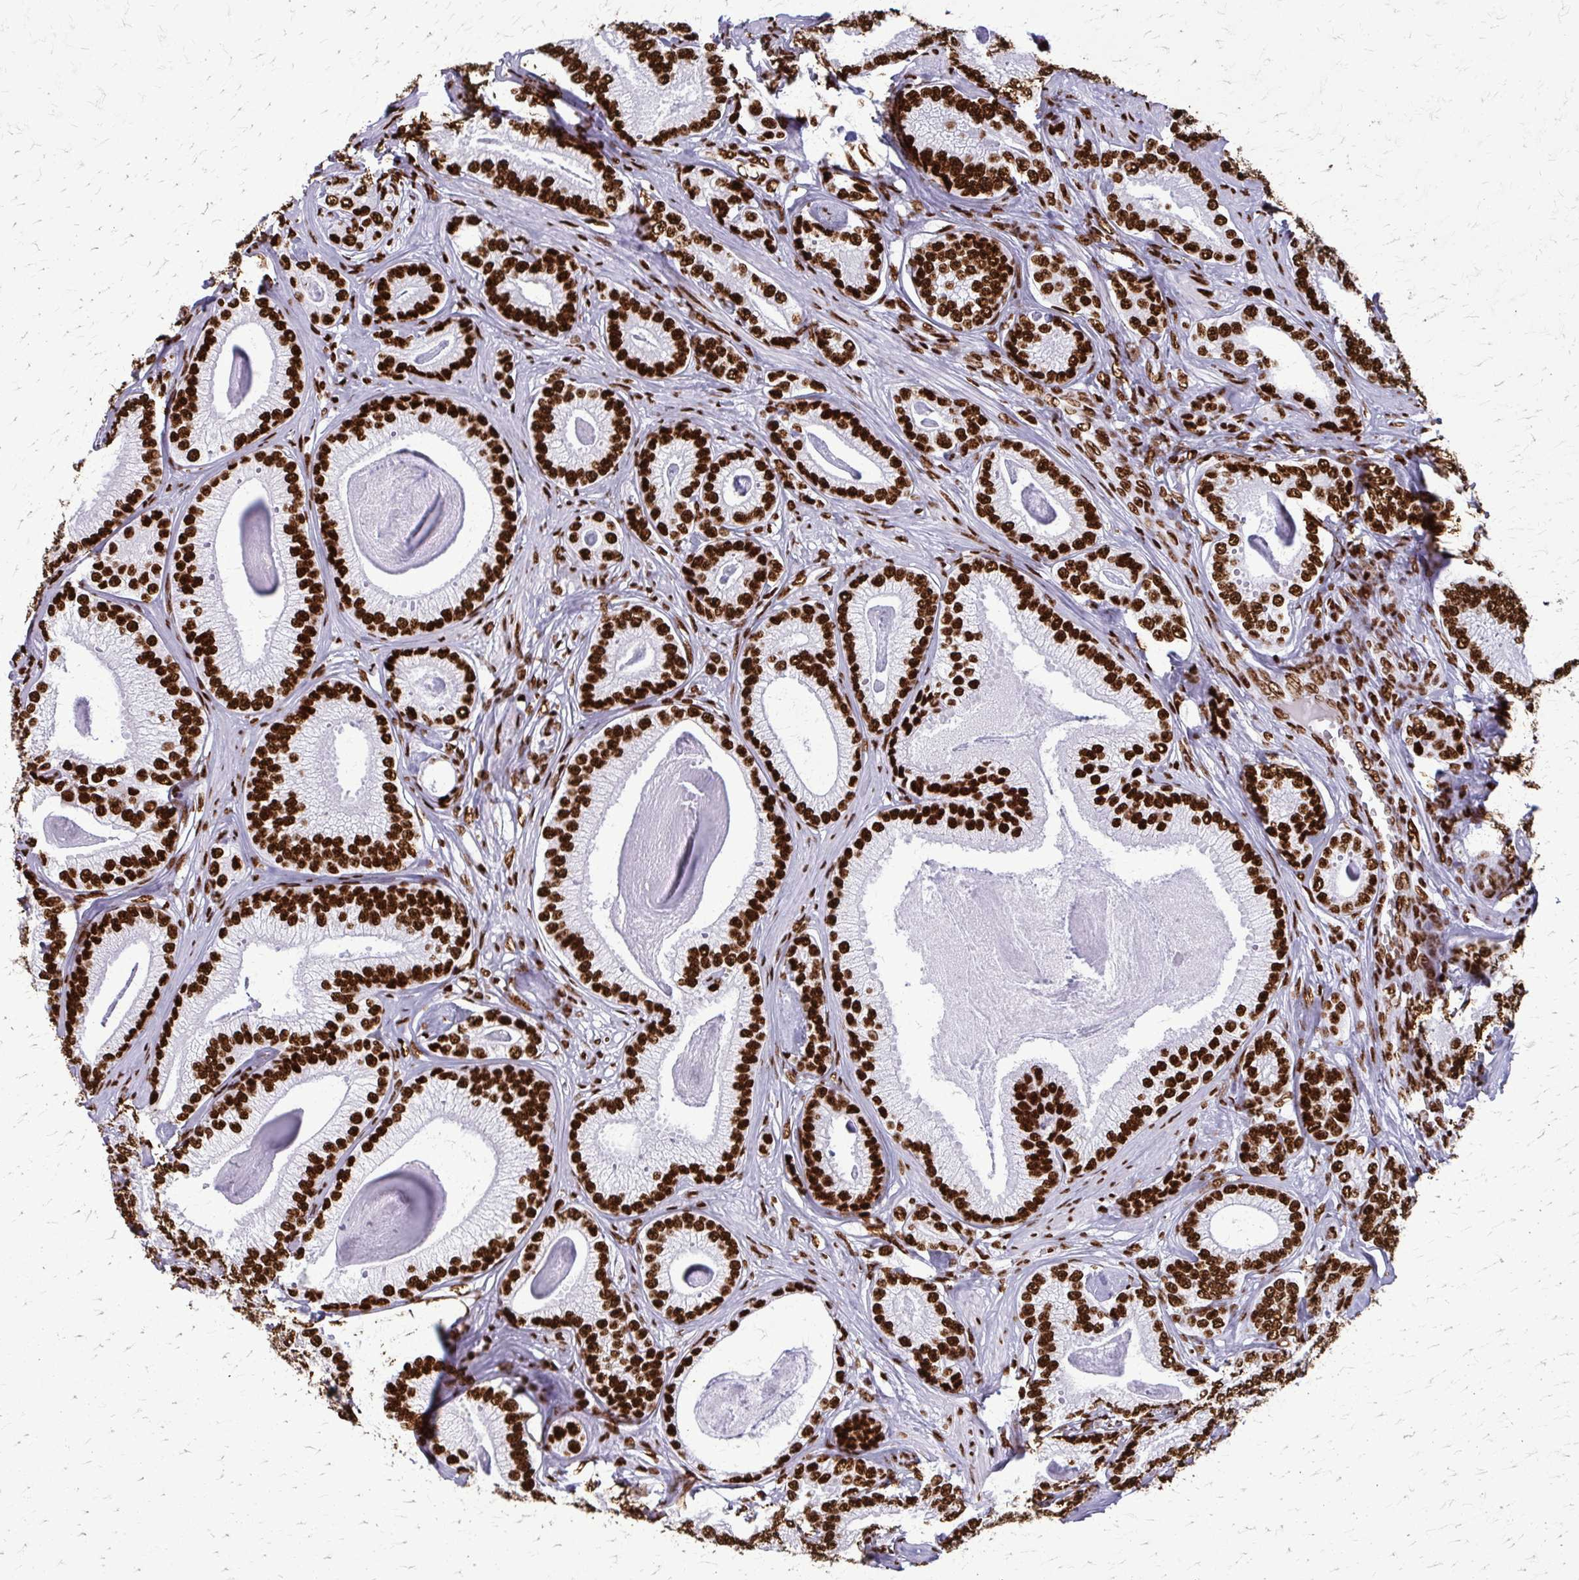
{"staining": {"intensity": "strong", "quantity": ">75%", "location": "nuclear"}, "tissue": "prostate cancer", "cell_type": "Tumor cells", "image_type": "cancer", "snomed": [{"axis": "morphology", "description": "Adenocarcinoma, Low grade"}, {"axis": "topography", "description": "Prostate"}], "caption": "Immunohistochemistry (DAB (3,3'-diaminobenzidine)) staining of human prostate cancer (low-grade adenocarcinoma) shows strong nuclear protein staining in approximately >75% of tumor cells. Using DAB (3,3'-diaminobenzidine) (brown) and hematoxylin (blue) stains, captured at high magnification using brightfield microscopy.", "gene": "SFPQ", "patient": {"sex": "male", "age": 63}}